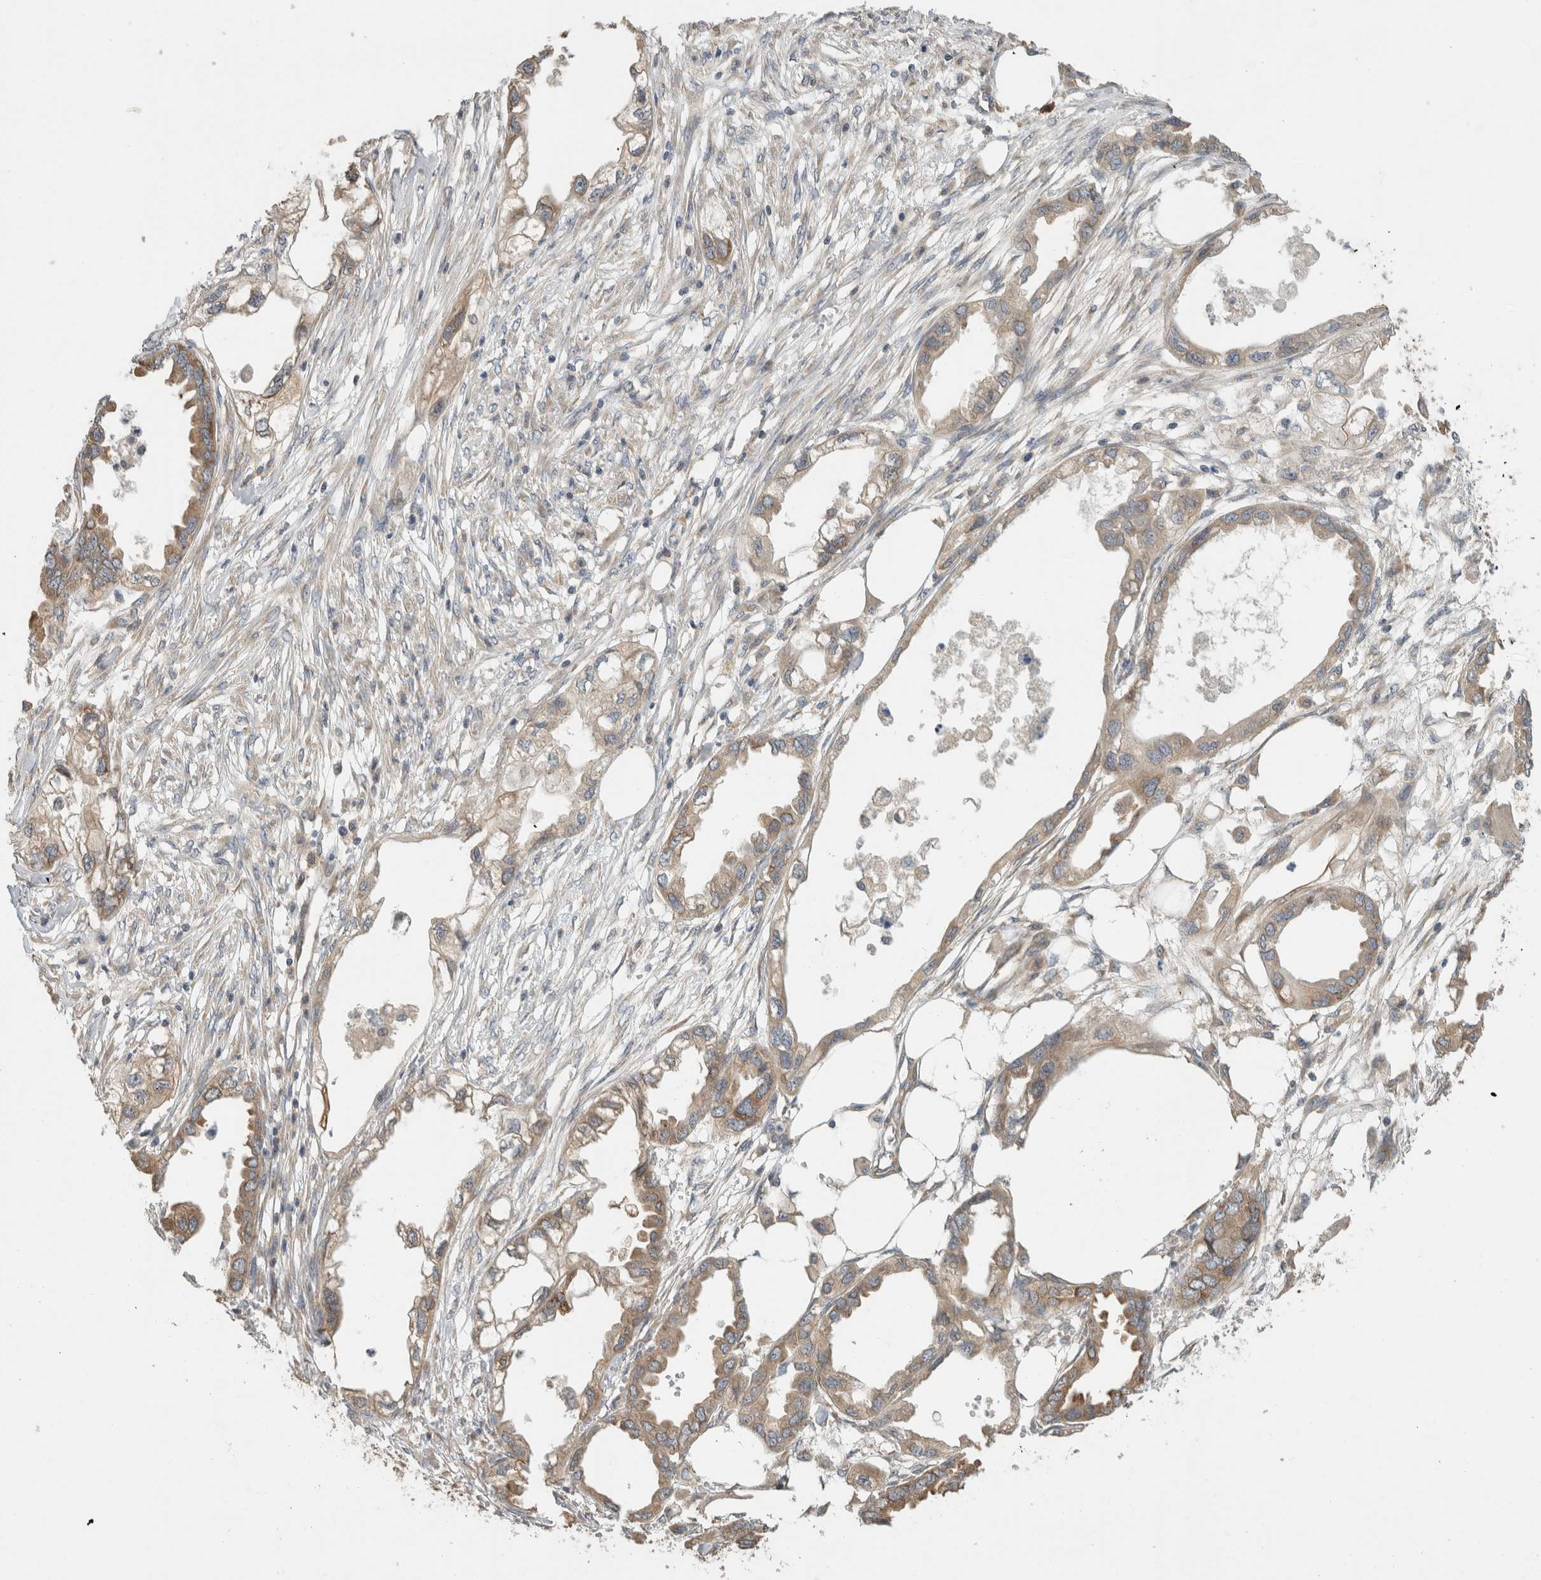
{"staining": {"intensity": "moderate", "quantity": ">75%", "location": "cytoplasmic/membranous"}, "tissue": "endometrial cancer", "cell_type": "Tumor cells", "image_type": "cancer", "snomed": [{"axis": "morphology", "description": "Adenocarcinoma, NOS"}, {"axis": "morphology", "description": "Adenocarcinoma, metastatic, NOS"}, {"axis": "topography", "description": "Adipose tissue"}, {"axis": "topography", "description": "Endometrium"}], "caption": "Endometrial adenocarcinoma stained with immunohistochemistry (IHC) demonstrates moderate cytoplasmic/membranous expression in approximately >75% of tumor cells.", "gene": "PUM1", "patient": {"sex": "female", "age": 67}}